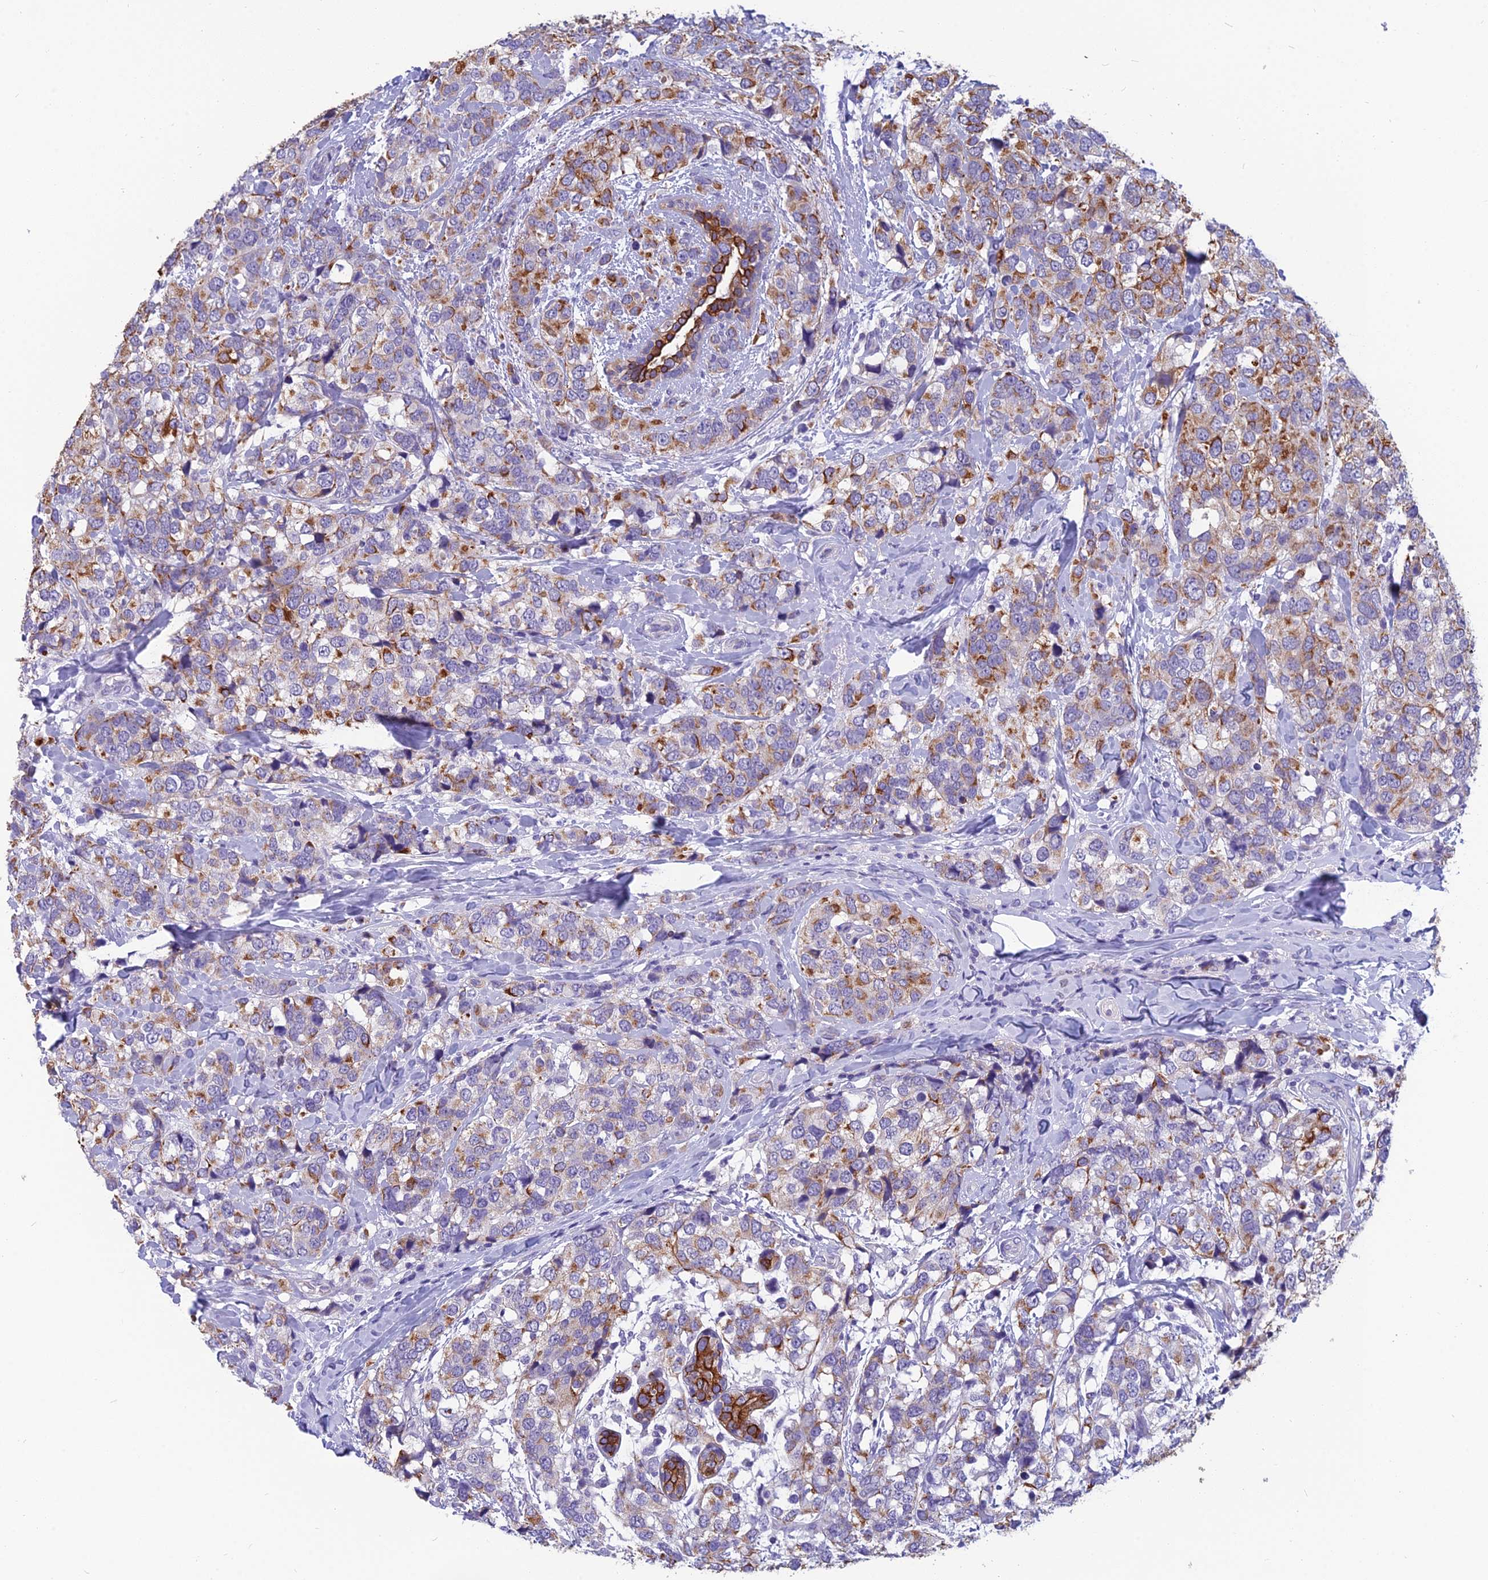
{"staining": {"intensity": "moderate", "quantity": "25%-75%", "location": "cytoplasmic/membranous"}, "tissue": "breast cancer", "cell_type": "Tumor cells", "image_type": "cancer", "snomed": [{"axis": "morphology", "description": "Lobular carcinoma"}, {"axis": "topography", "description": "Breast"}], "caption": "The micrograph shows staining of lobular carcinoma (breast), revealing moderate cytoplasmic/membranous protein positivity (brown color) within tumor cells.", "gene": "RBM41", "patient": {"sex": "female", "age": 59}}